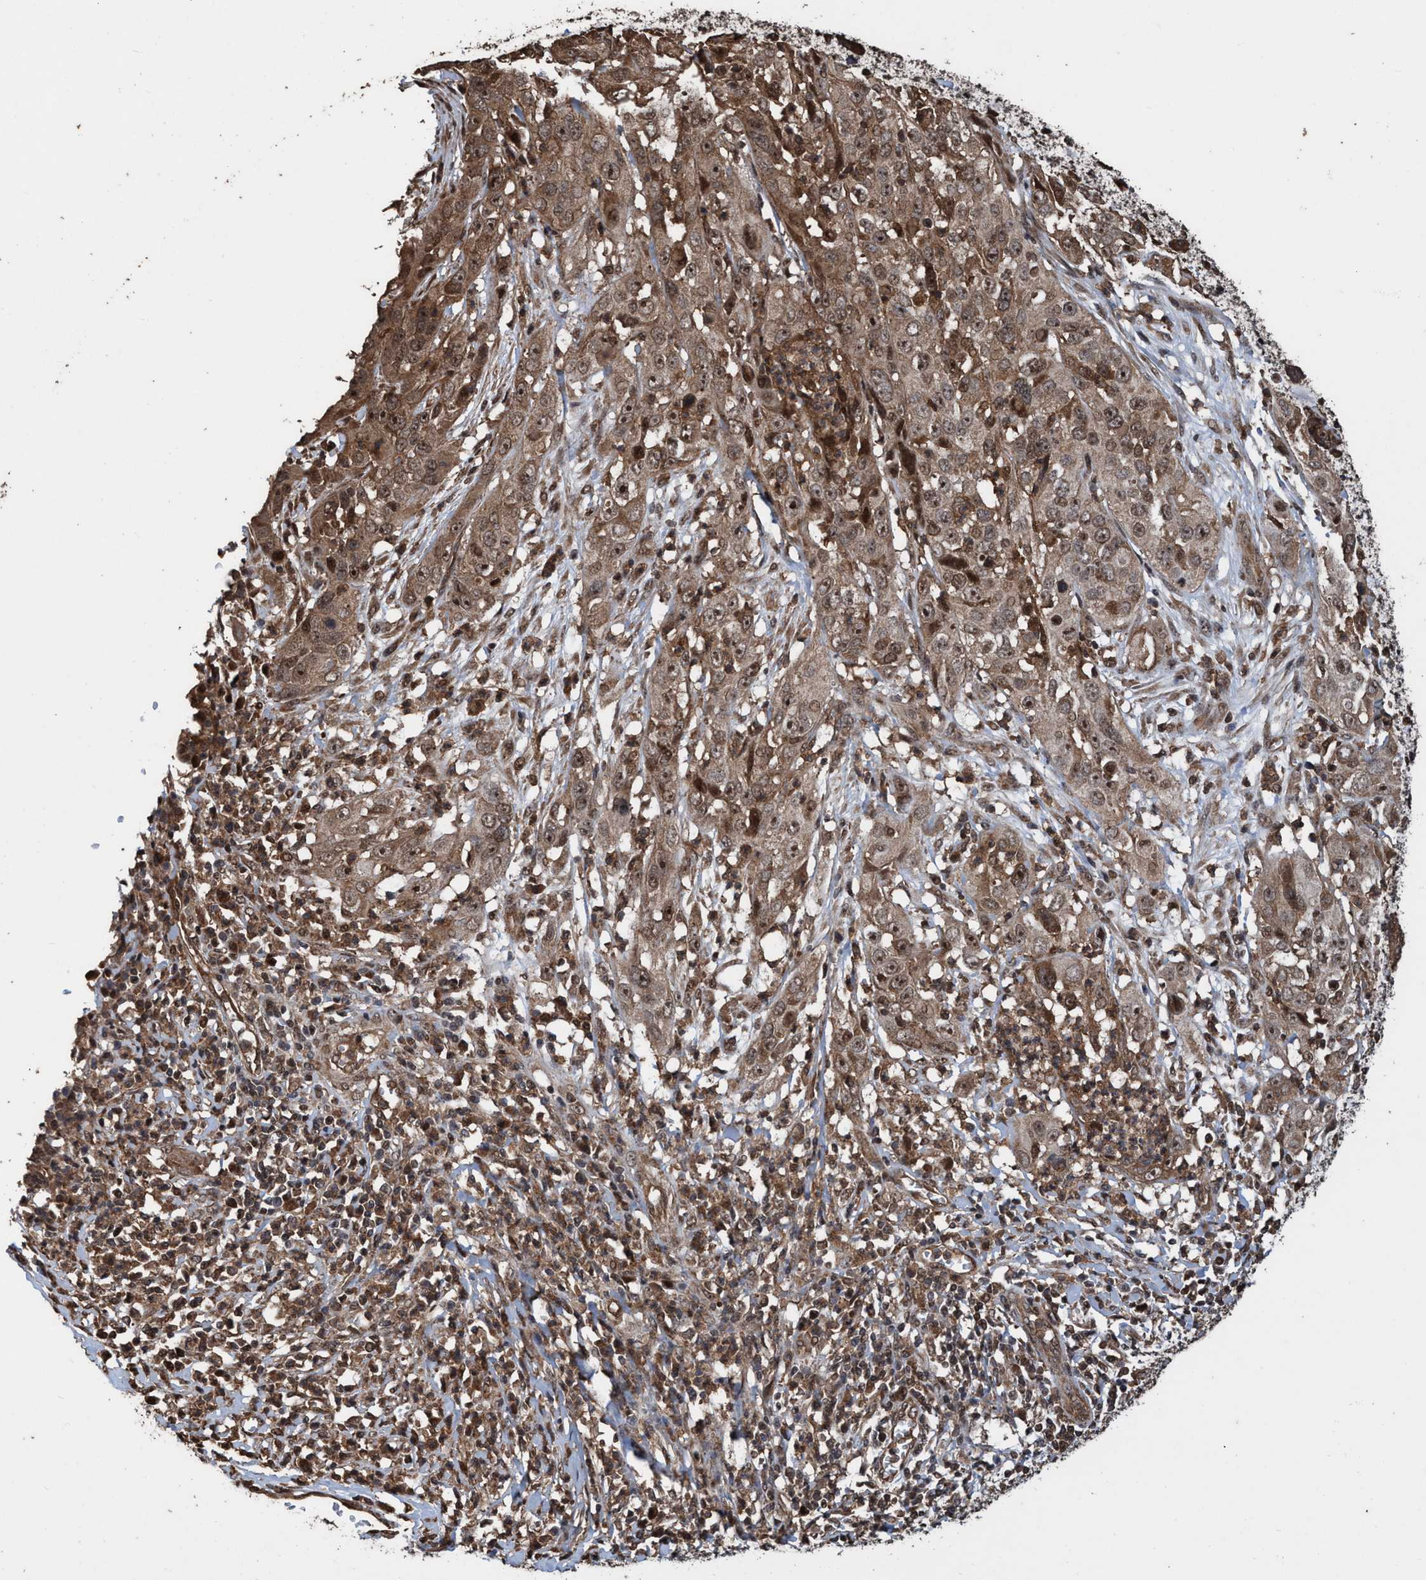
{"staining": {"intensity": "moderate", "quantity": ">75%", "location": "cytoplasmic/membranous,nuclear"}, "tissue": "cervical cancer", "cell_type": "Tumor cells", "image_type": "cancer", "snomed": [{"axis": "morphology", "description": "Squamous cell carcinoma, NOS"}, {"axis": "topography", "description": "Cervix"}], "caption": "DAB (3,3'-diaminobenzidine) immunohistochemical staining of squamous cell carcinoma (cervical) shows moderate cytoplasmic/membranous and nuclear protein staining in about >75% of tumor cells.", "gene": "TRPC7", "patient": {"sex": "female", "age": 32}}